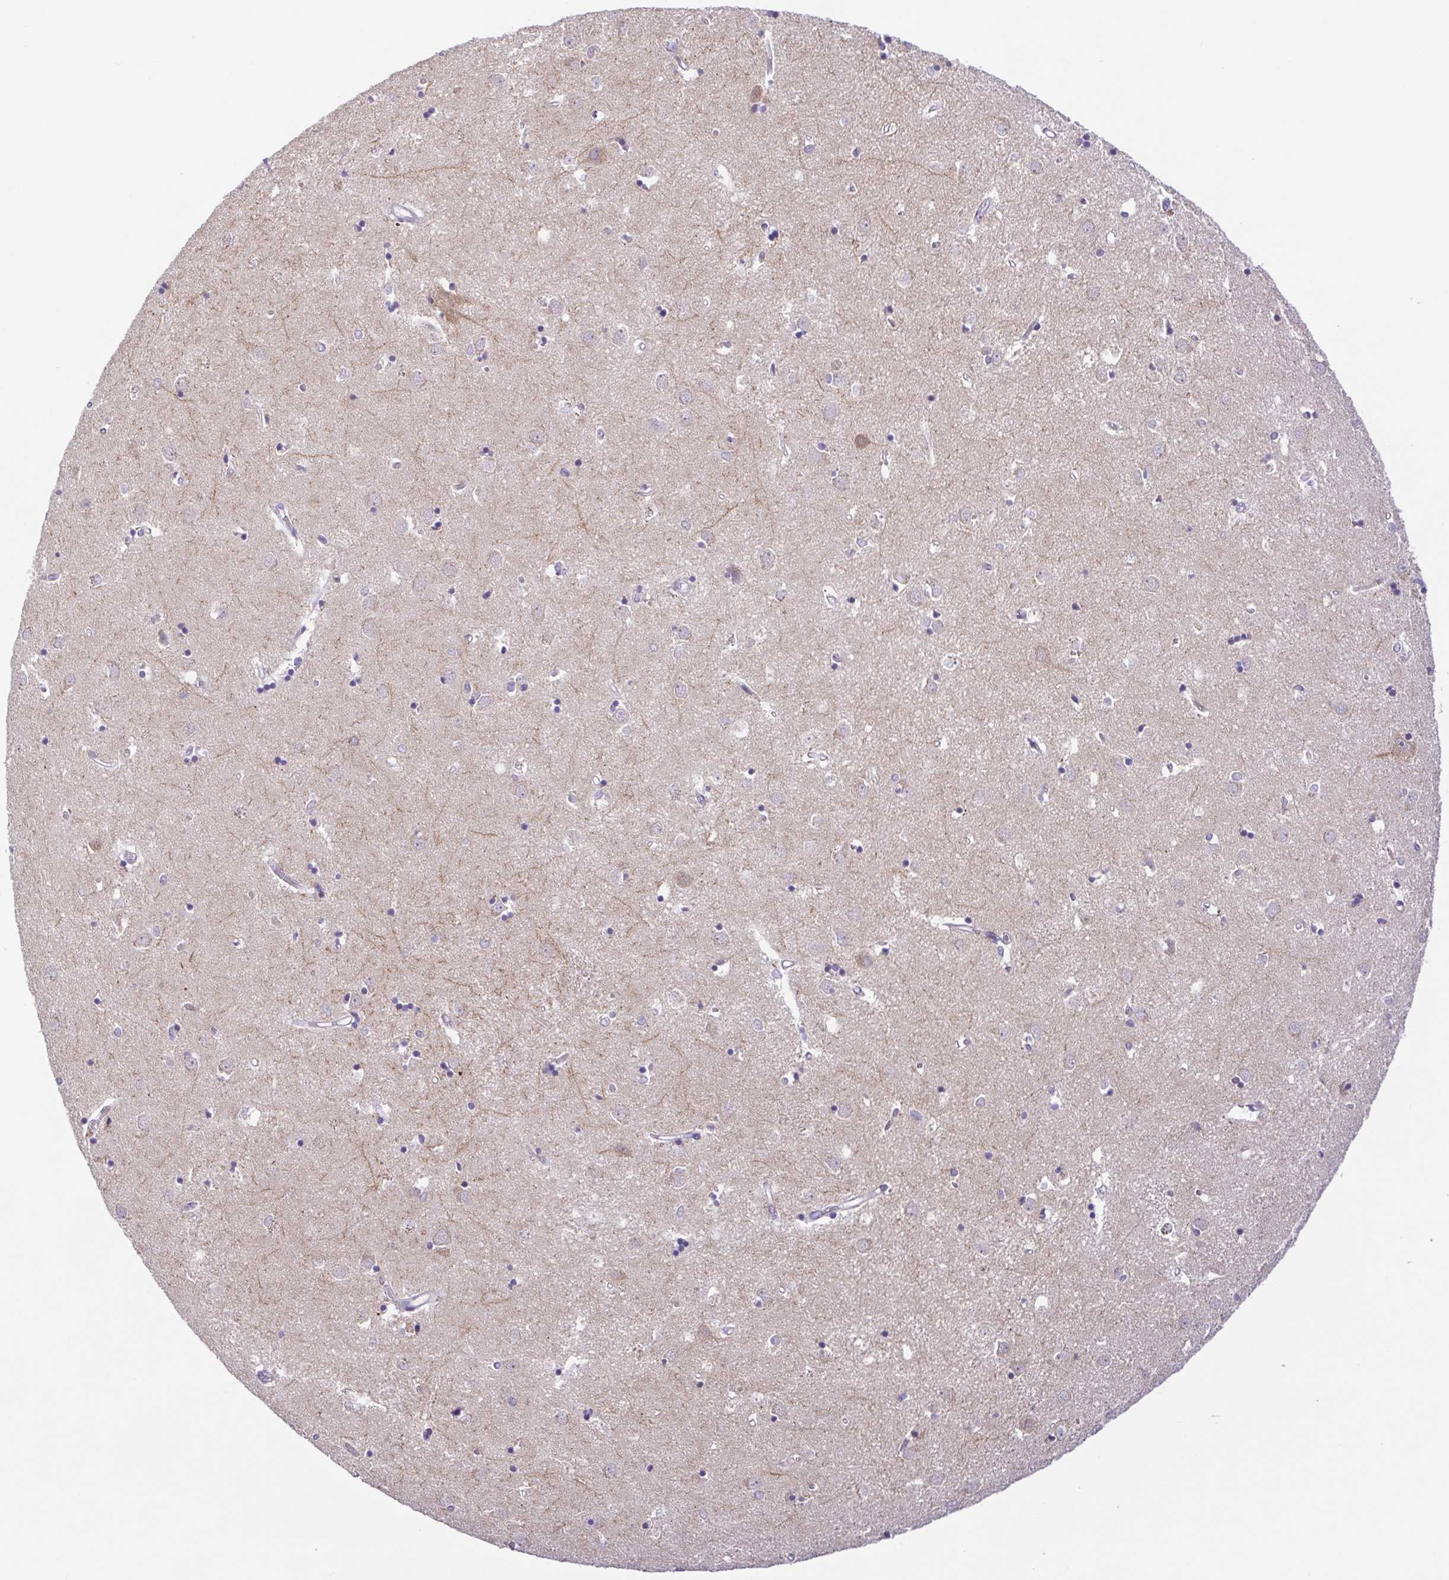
{"staining": {"intensity": "strong", "quantity": "<25%", "location": "cytoplasmic/membranous"}, "tissue": "caudate", "cell_type": "Glial cells", "image_type": "normal", "snomed": [{"axis": "morphology", "description": "Normal tissue, NOS"}, {"axis": "topography", "description": "Lateral ventricle wall"}], "caption": "Protein expression analysis of normal human caudate reveals strong cytoplasmic/membranous expression in about <25% of glial cells. (DAB (3,3'-diaminobenzidine) = brown stain, brightfield microscopy at high magnification).", "gene": "DCLK2", "patient": {"sex": "male", "age": 54}}